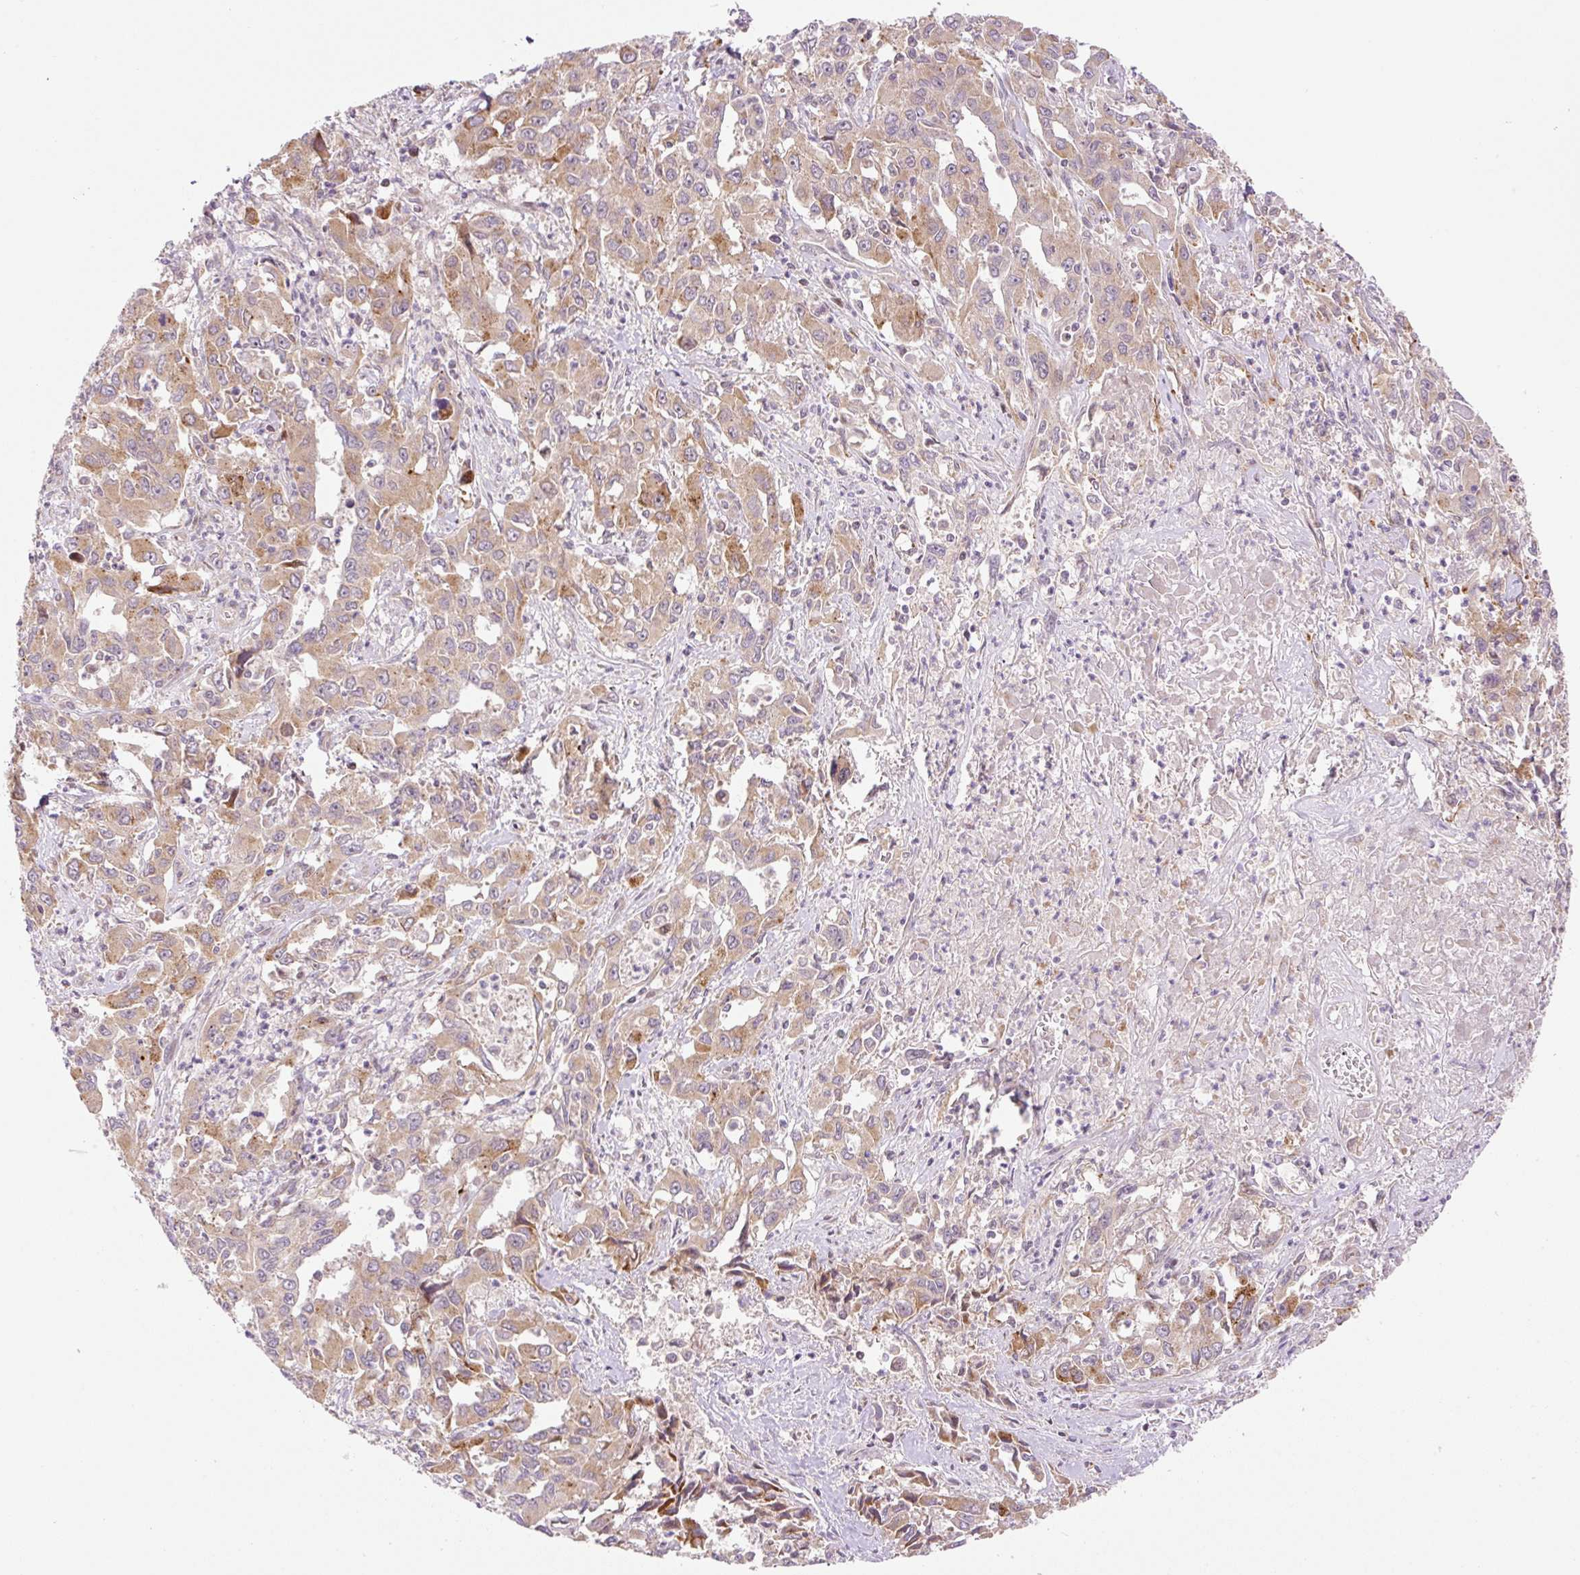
{"staining": {"intensity": "moderate", "quantity": ">75%", "location": "cytoplasmic/membranous"}, "tissue": "liver cancer", "cell_type": "Tumor cells", "image_type": "cancer", "snomed": [{"axis": "morphology", "description": "Carcinoma, Hepatocellular, NOS"}, {"axis": "topography", "description": "Liver"}], "caption": "A photomicrograph of liver hepatocellular carcinoma stained for a protein exhibits moderate cytoplasmic/membranous brown staining in tumor cells.", "gene": "ZNF394", "patient": {"sex": "male", "age": 63}}